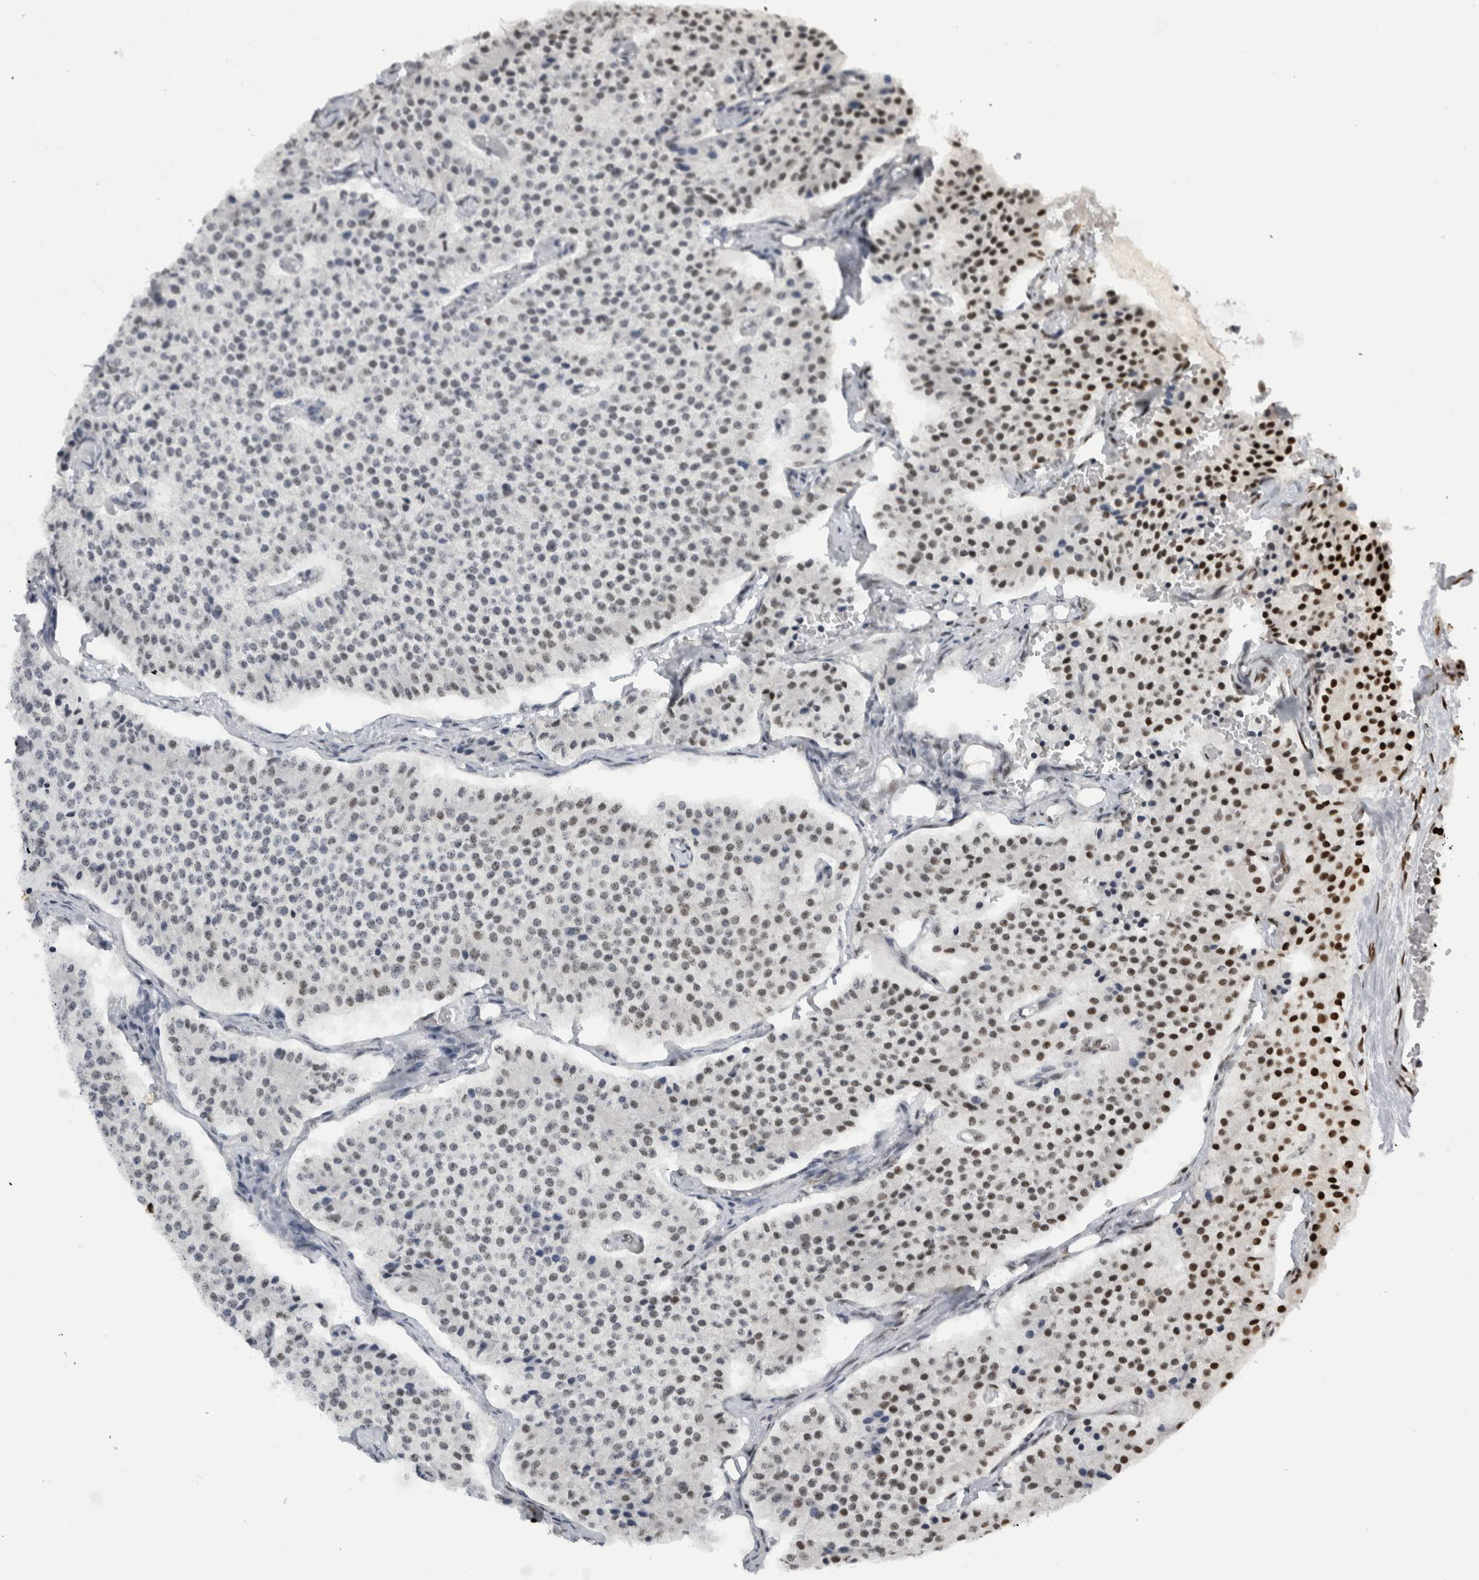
{"staining": {"intensity": "moderate", "quantity": "<25%", "location": "nuclear"}, "tissue": "carcinoid", "cell_type": "Tumor cells", "image_type": "cancer", "snomed": [{"axis": "morphology", "description": "Carcinoid, malignant, NOS"}, {"axis": "topography", "description": "Colon"}], "caption": "The histopathology image exhibits immunohistochemical staining of carcinoid. There is moderate nuclear staining is present in approximately <25% of tumor cells.", "gene": "ZSCAN2", "patient": {"sex": "female", "age": 52}}